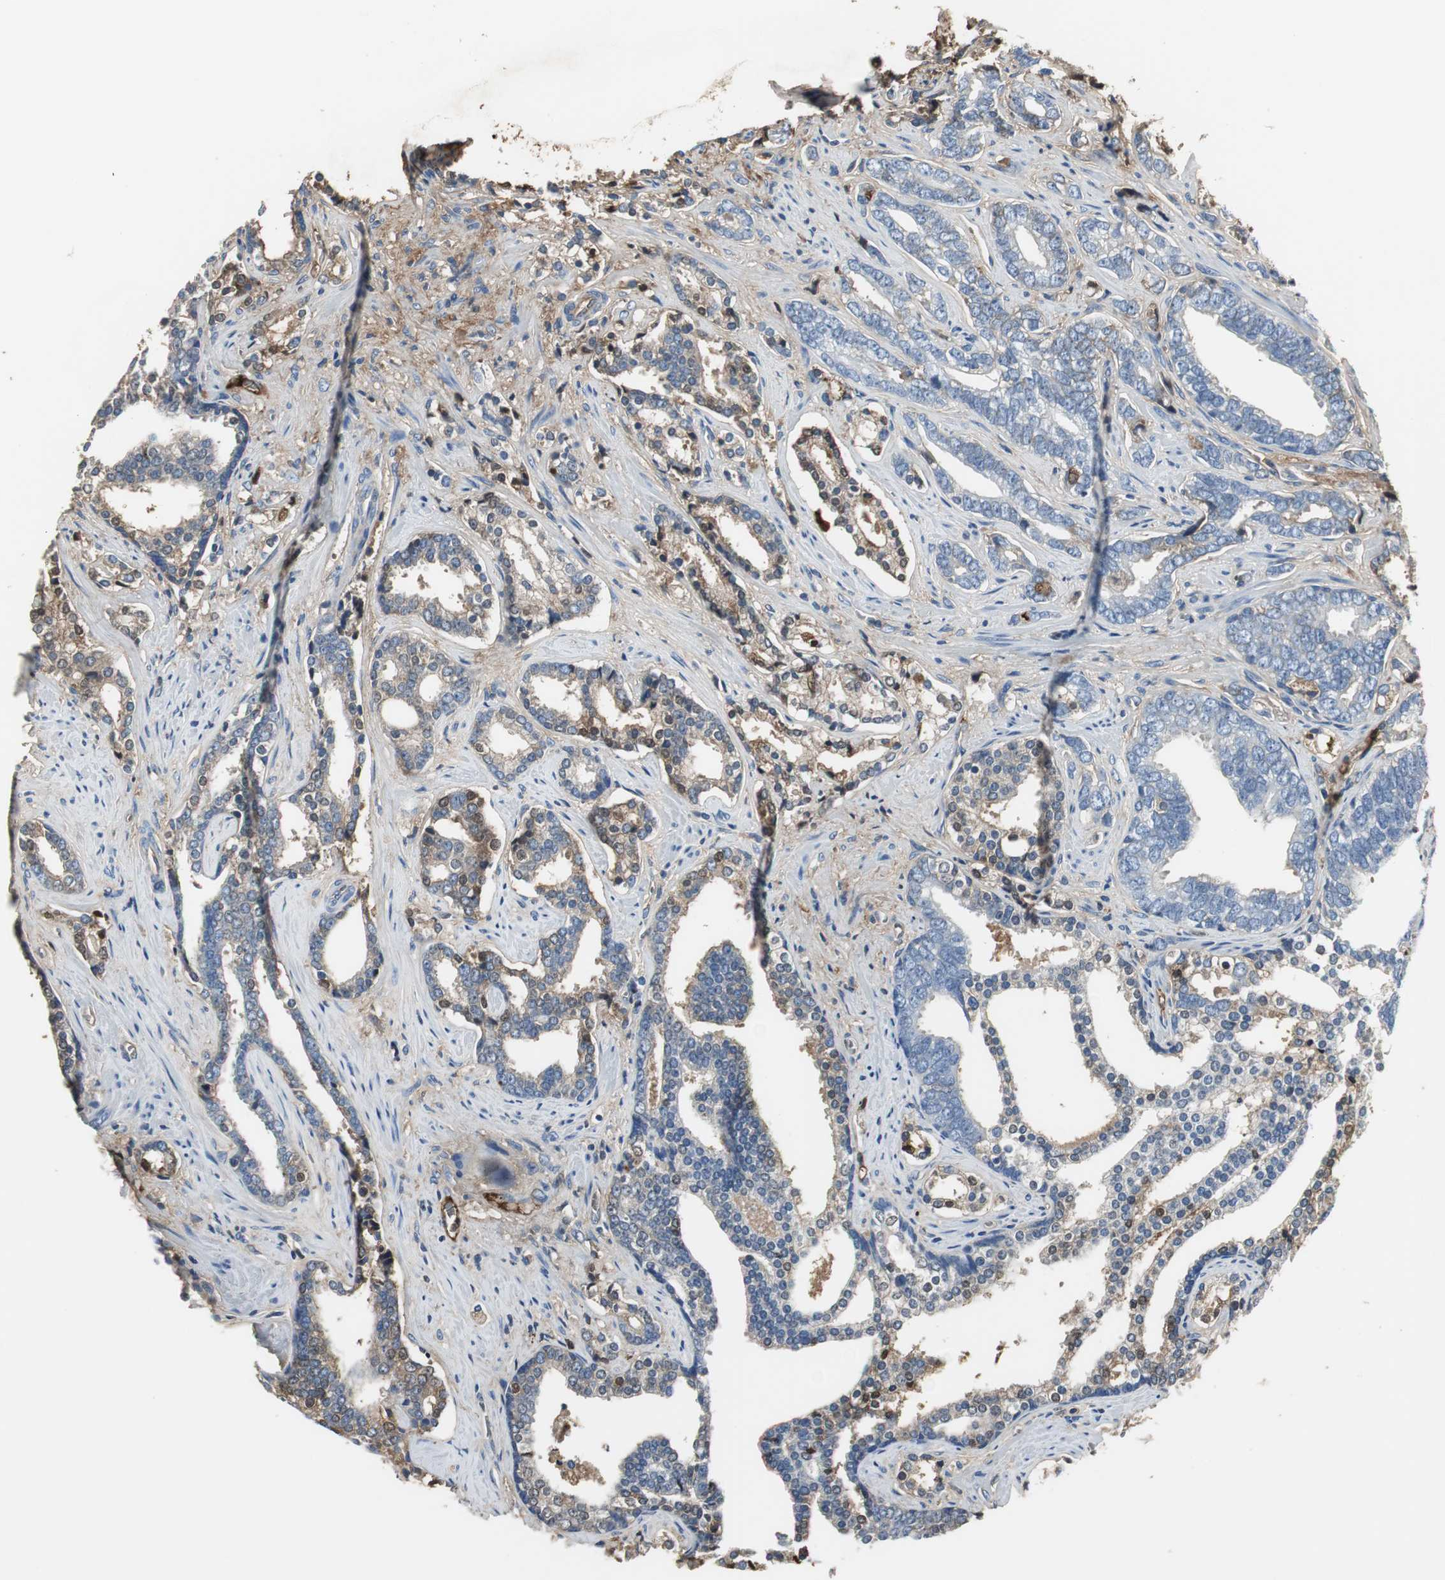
{"staining": {"intensity": "weak", "quantity": "25%-75%", "location": "cytoplasmic/membranous"}, "tissue": "prostate cancer", "cell_type": "Tumor cells", "image_type": "cancer", "snomed": [{"axis": "morphology", "description": "Adenocarcinoma, High grade"}, {"axis": "topography", "description": "Prostate"}], "caption": "This is a micrograph of immunohistochemistry (IHC) staining of prostate cancer (high-grade adenocarcinoma), which shows weak expression in the cytoplasmic/membranous of tumor cells.", "gene": "IGHA1", "patient": {"sex": "male", "age": 67}}